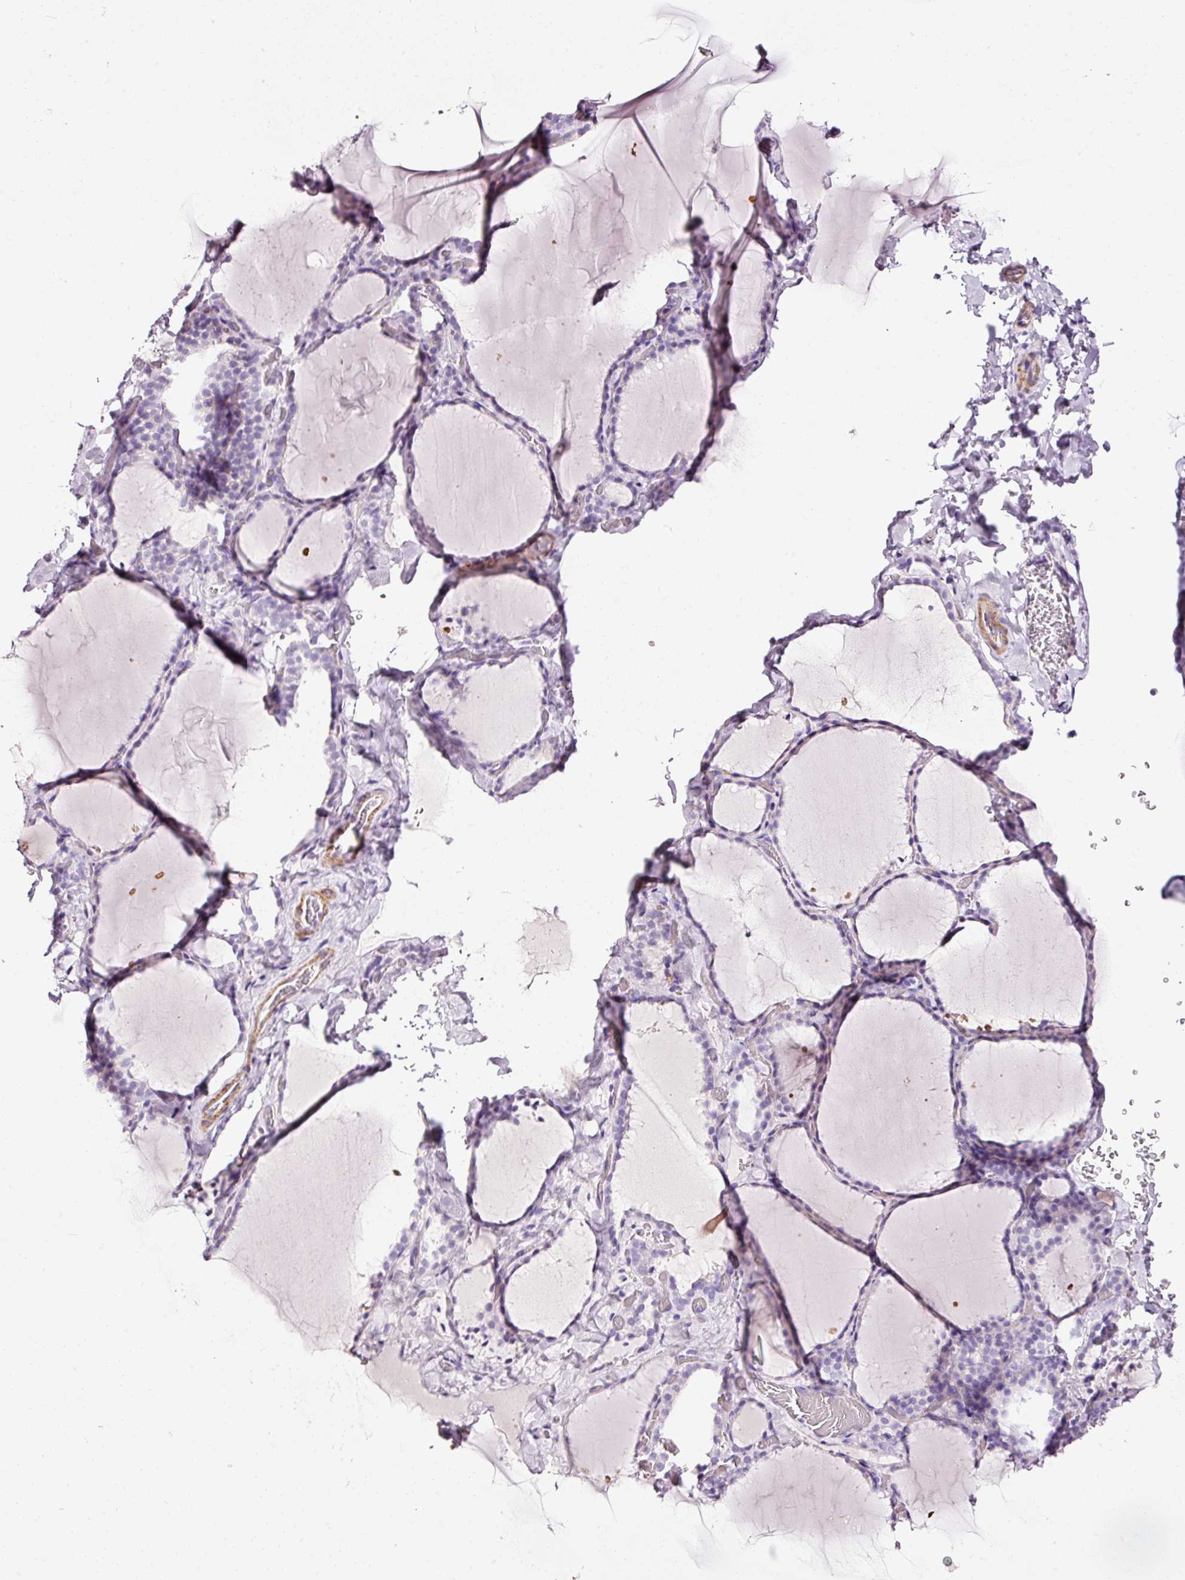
{"staining": {"intensity": "negative", "quantity": "none", "location": "none"}, "tissue": "thyroid gland", "cell_type": "Glandular cells", "image_type": "normal", "snomed": [{"axis": "morphology", "description": "Normal tissue, NOS"}, {"axis": "topography", "description": "Thyroid gland"}], "caption": "The immunohistochemistry micrograph has no significant positivity in glandular cells of thyroid gland.", "gene": "CYB561A3", "patient": {"sex": "female", "age": 22}}